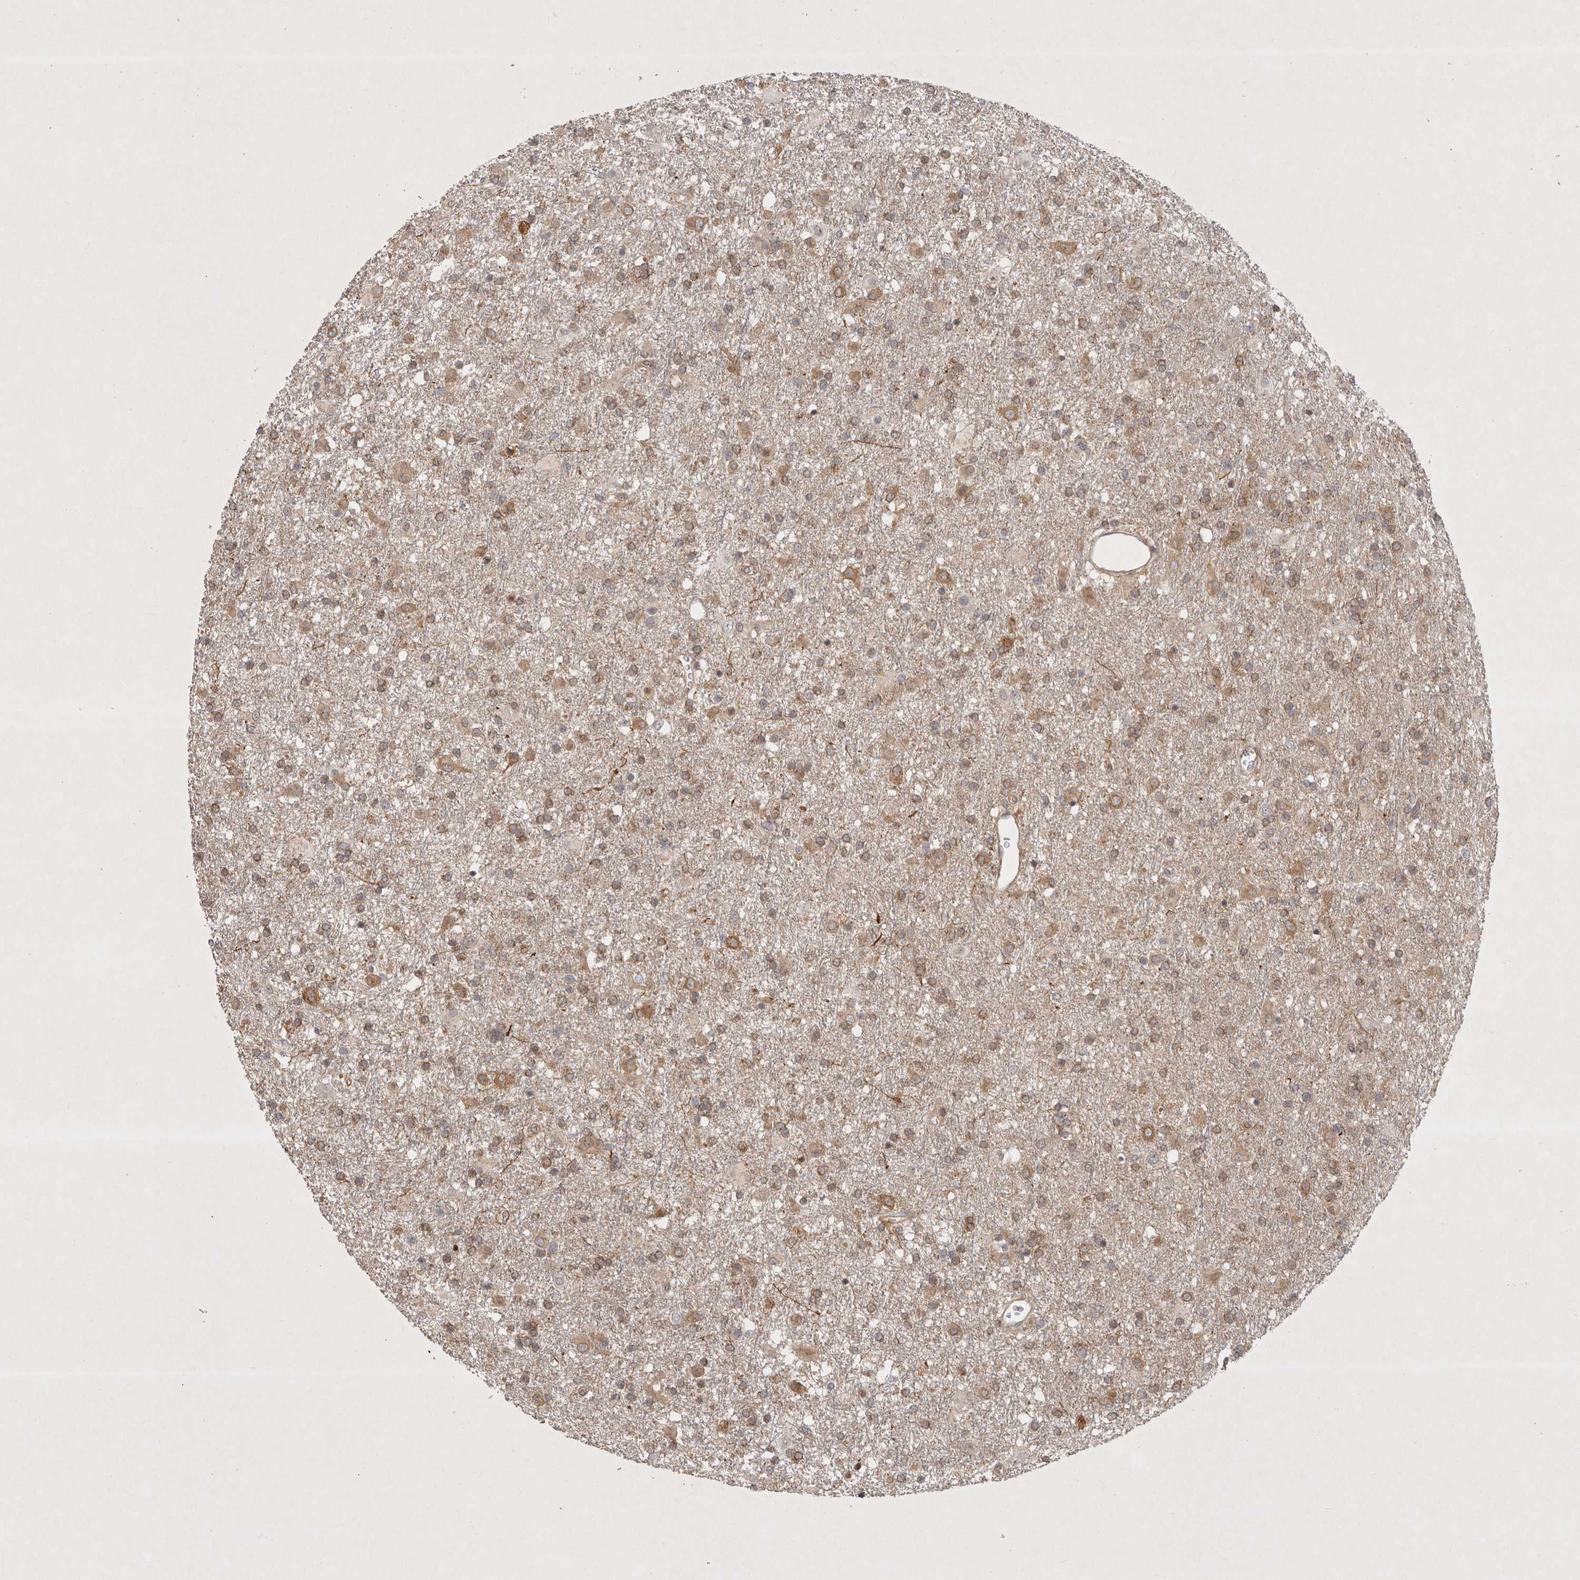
{"staining": {"intensity": "moderate", "quantity": ">75%", "location": "cytoplasmic/membranous"}, "tissue": "glioma", "cell_type": "Tumor cells", "image_type": "cancer", "snomed": [{"axis": "morphology", "description": "Glioma, malignant, Low grade"}, {"axis": "topography", "description": "Brain"}], "caption": "Brown immunohistochemical staining in human malignant glioma (low-grade) demonstrates moderate cytoplasmic/membranous expression in about >75% of tumor cells. The staining is performed using DAB brown chromogen to label protein expression. The nuclei are counter-stained blue using hematoxylin.", "gene": "ZNF318", "patient": {"sex": "male", "age": 65}}